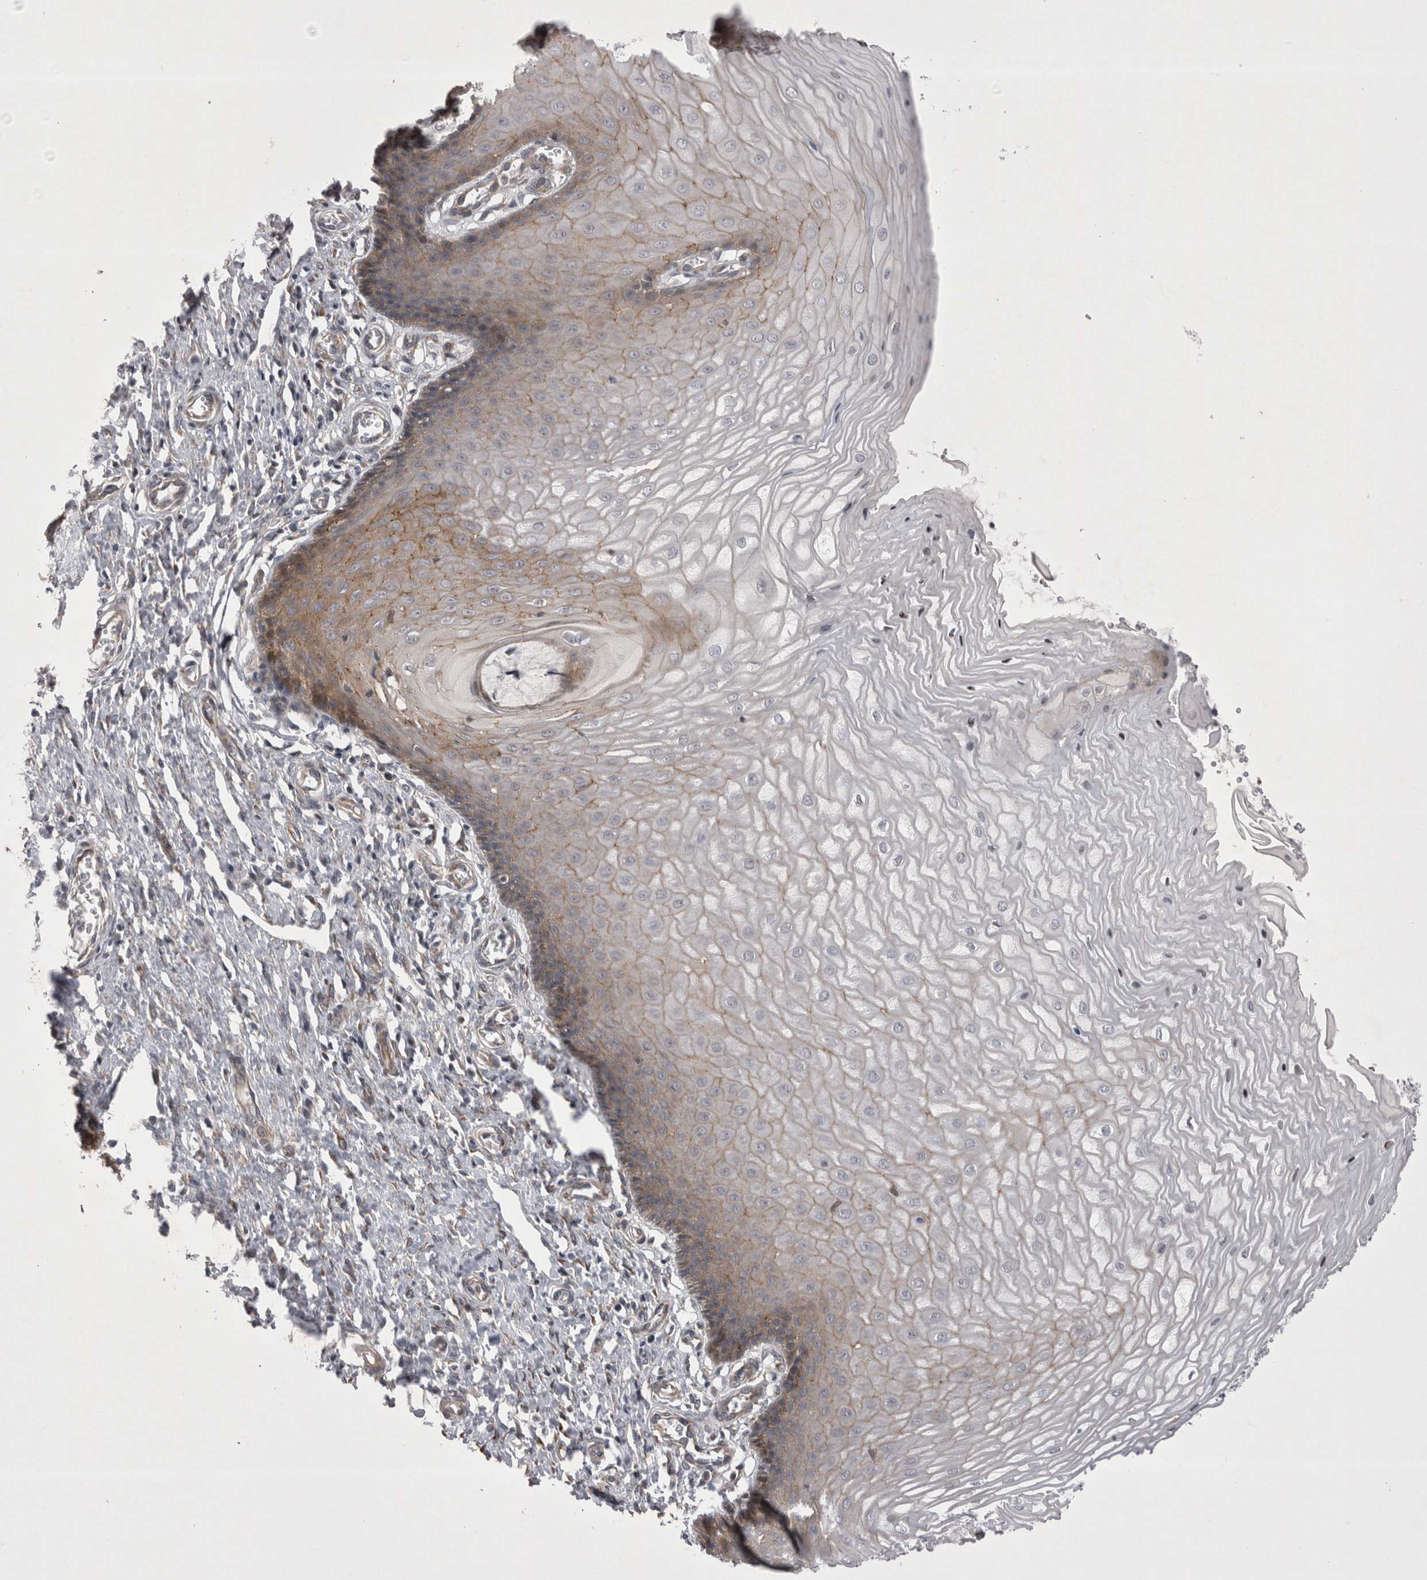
{"staining": {"intensity": "weak", "quantity": "25%-75%", "location": "cytoplasmic/membranous"}, "tissue": "cervix", "cell_type": "Glandular cells", "image_type": "normal", "snomed": [{"axis": "morphology", "description": "Normal tissue, NOS"}, {"axis": "topography", "description": "Cervix"}], "caption": "Glandular cells demonstrate weak cytoplasmic/membranous staining in approximately 25%-75% of cells in normal cervix.", "gene": "NENF", "patient": {"sex": "female", "age": 55}}